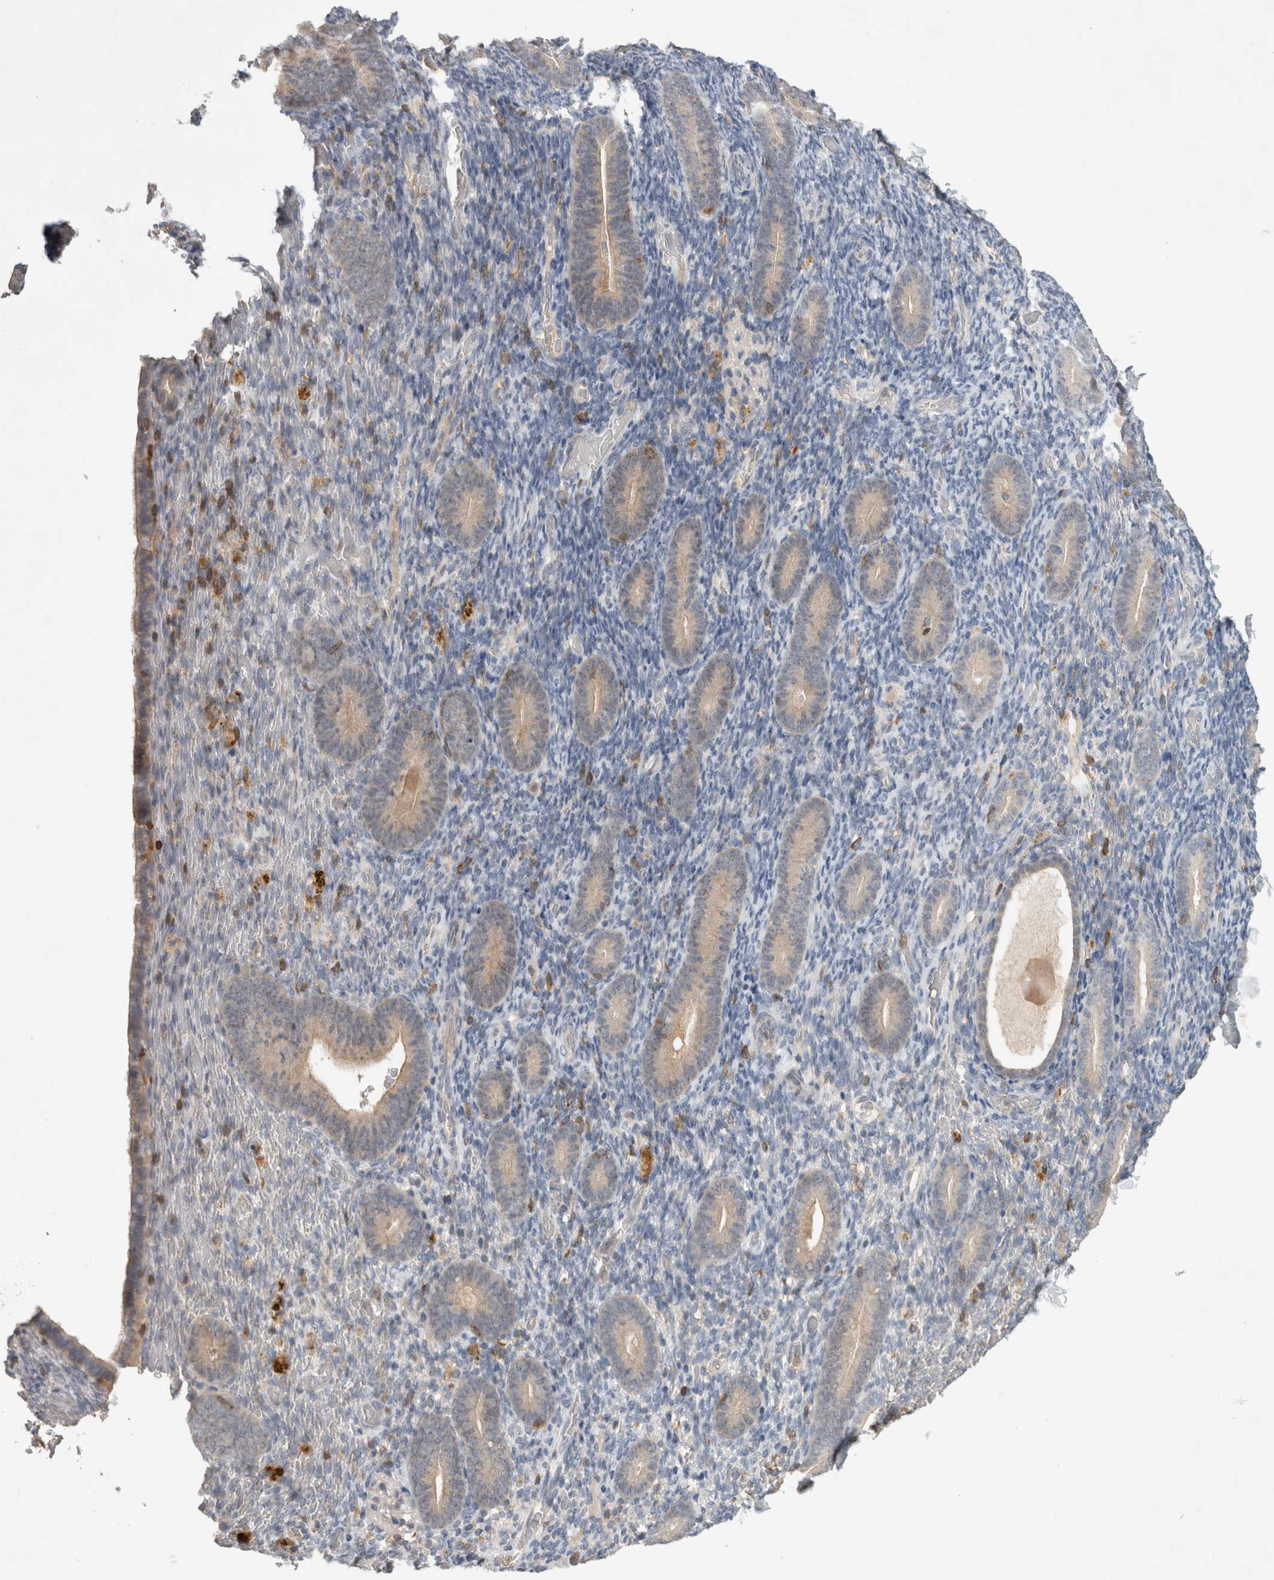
{"staining": {"intensity": "negative", "quantity": "none", "location": "none"}, "tissue": "endometrium", "cell_type": "Cells in endometrial stroma", "image_type": "normal", "snomed": [{"axis": "morphology", "description": "Normal tissue, NOS"}, {"axis": "topography", "description": "Endometrium"}], "caption": "There is no significant staining in cells in endometrial stroma of endometrium. The staining is performed using DAB brown chromogen with nuclei counter-stained in using hematoxylin.", "gene": "GFRA2", "patient": {"sex": "female", "age": 51}}